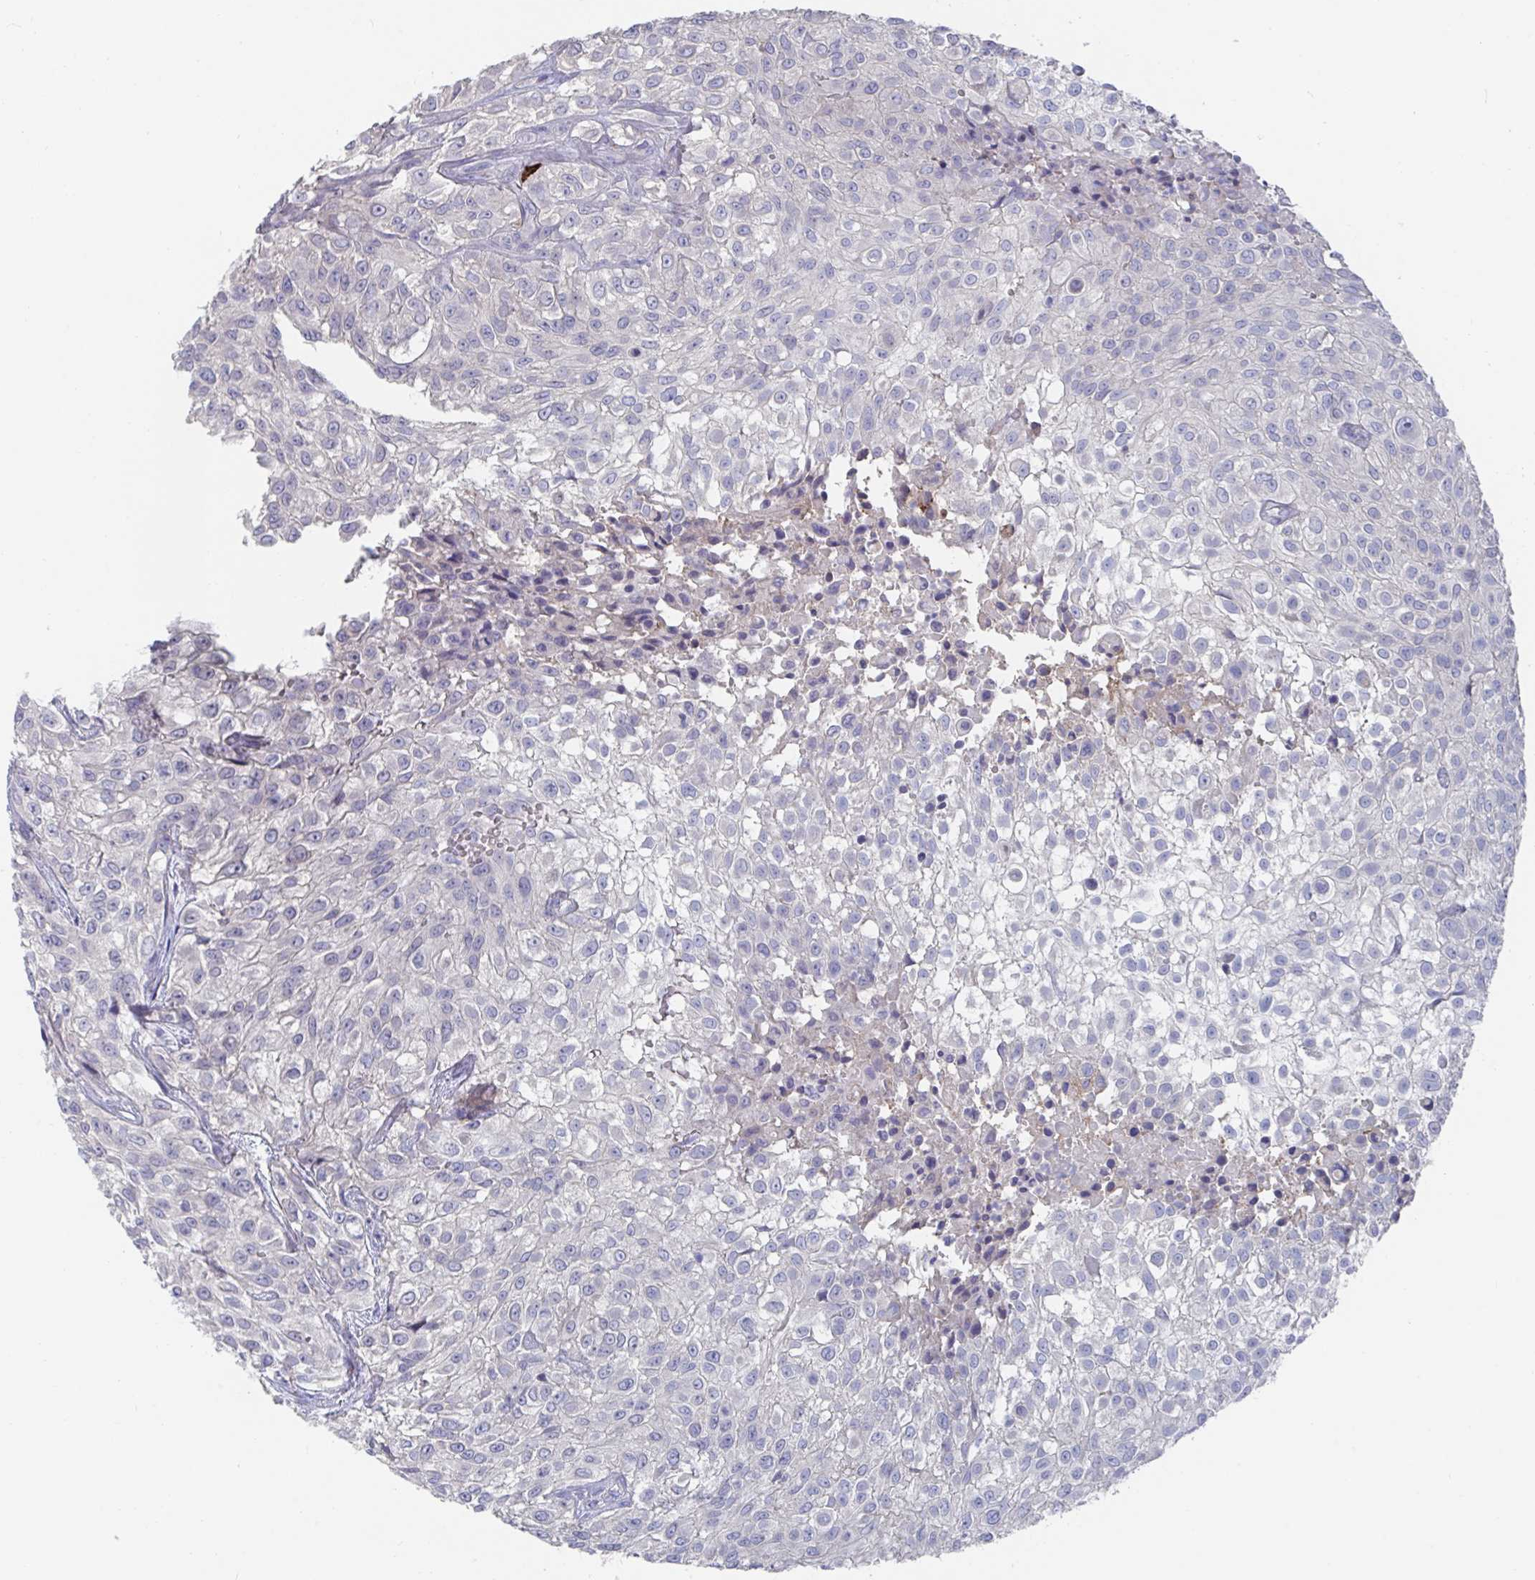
{"staining": {"intensity": "negative", "quantity": "none", "location": "none"}, "tissue": "urothelial cancer", "cell_type": "Tumor cells", "image_type": "cancer", "snomed": [{"axis": "morphology", "description": "Urothelial carcinoma, High grade"}, {"axis": "topography", "description": "Urinary bladder"}], "caption": "Tumor cells are negative for brown protein staining in high-grade urothelial carcinoma. (Brightfield microscopy of DAB IHC at high magnification).", "gene": "KCNK5", "patient": {"sex": "male", "age": 56}}